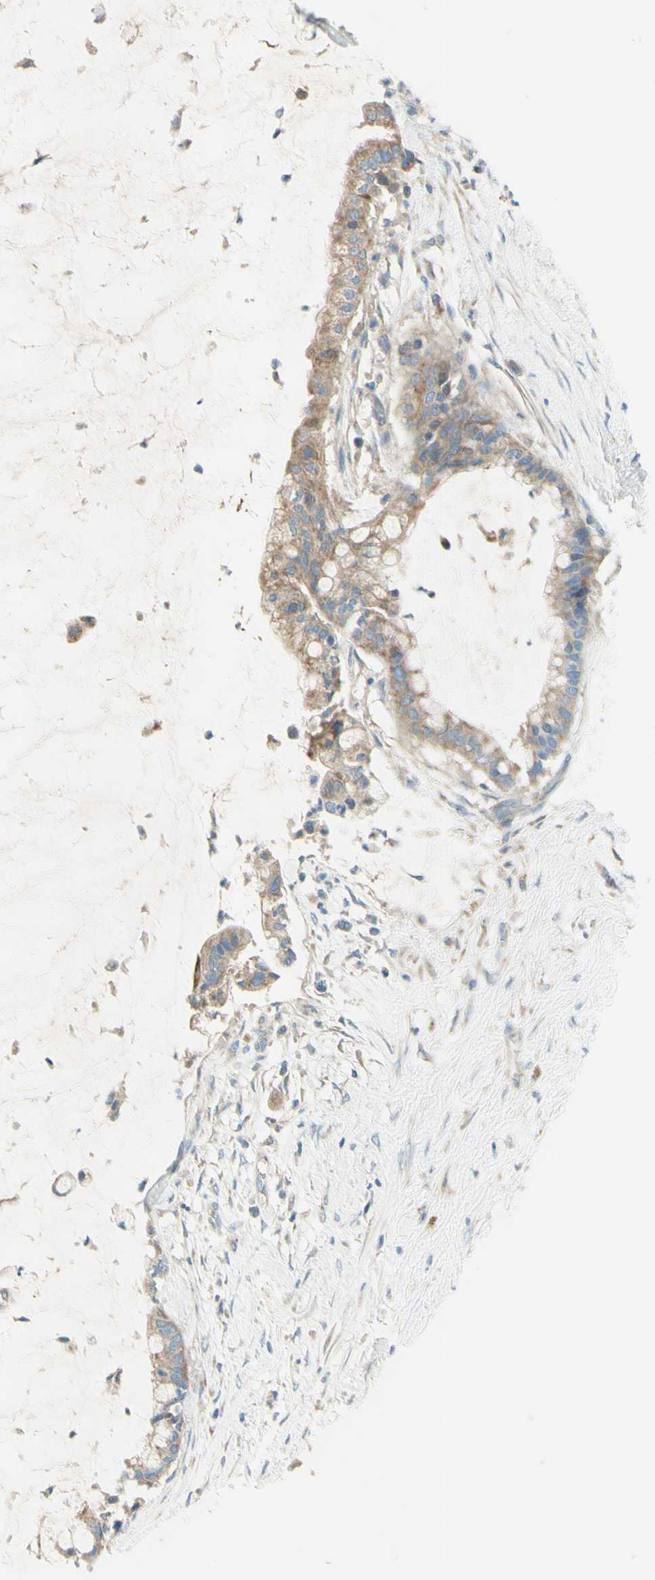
{"staining": {"intensity": "moderate", "quantity": ">75%", "location": "cytoplasmic/membranous"}, "tissue": "pancreatic cancer", "cell_type": "Tumor cells", "image_type": "cancer", "snomed": [{"axis": "morphology", "description": "Adenocarcinoma, NOS"}, {"axis": "topography", "description": "Pancreas"}], "caption": "This image reveals immunohistochemistry (IHC) staining of pancreatic cancer, with medium moderate cytoplasmic/membranous expression in approximately >75% of tumor cells.", "gene": "ARMC10", "patient": {"sex": "male", "age": 41}}